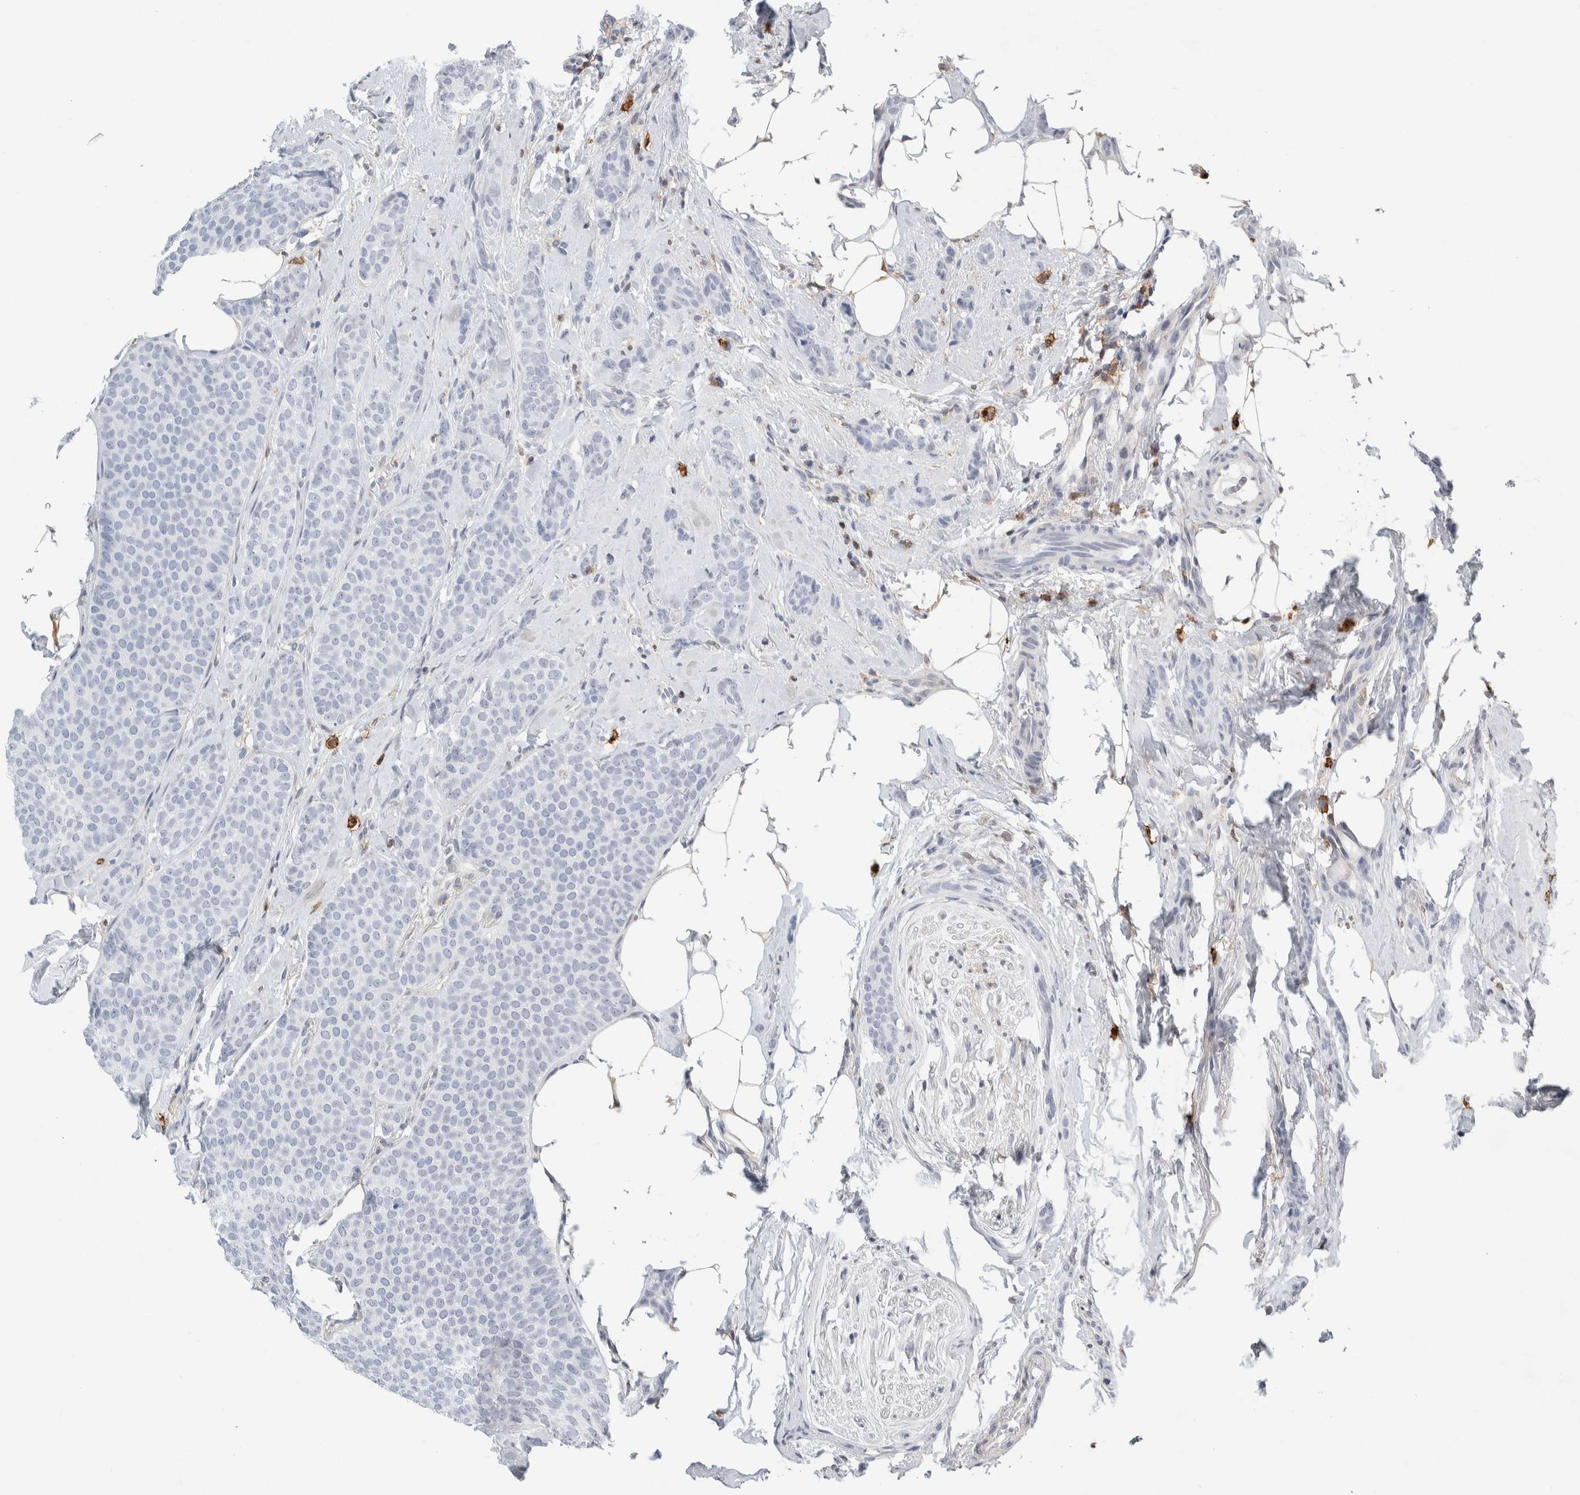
{"staining": {"intensity": "negative", "quantity": "none", "location": "none"}, "tissue": "breast cancer", "cell_type": "Tumor cells", "image_type": "cancer", "snomed": [{"axis": "morphology", "description": "Lobular carcinoma"}, {"axis": "topography", "description": "Skin"}, {"axis": "topography", "description": "Breast"}], "caption": "Tumor cells show no significant protein staining in lobular carcinoma (breast).", "gene": "P2RY2", "patient": {"sex": "female", "age": 46}}